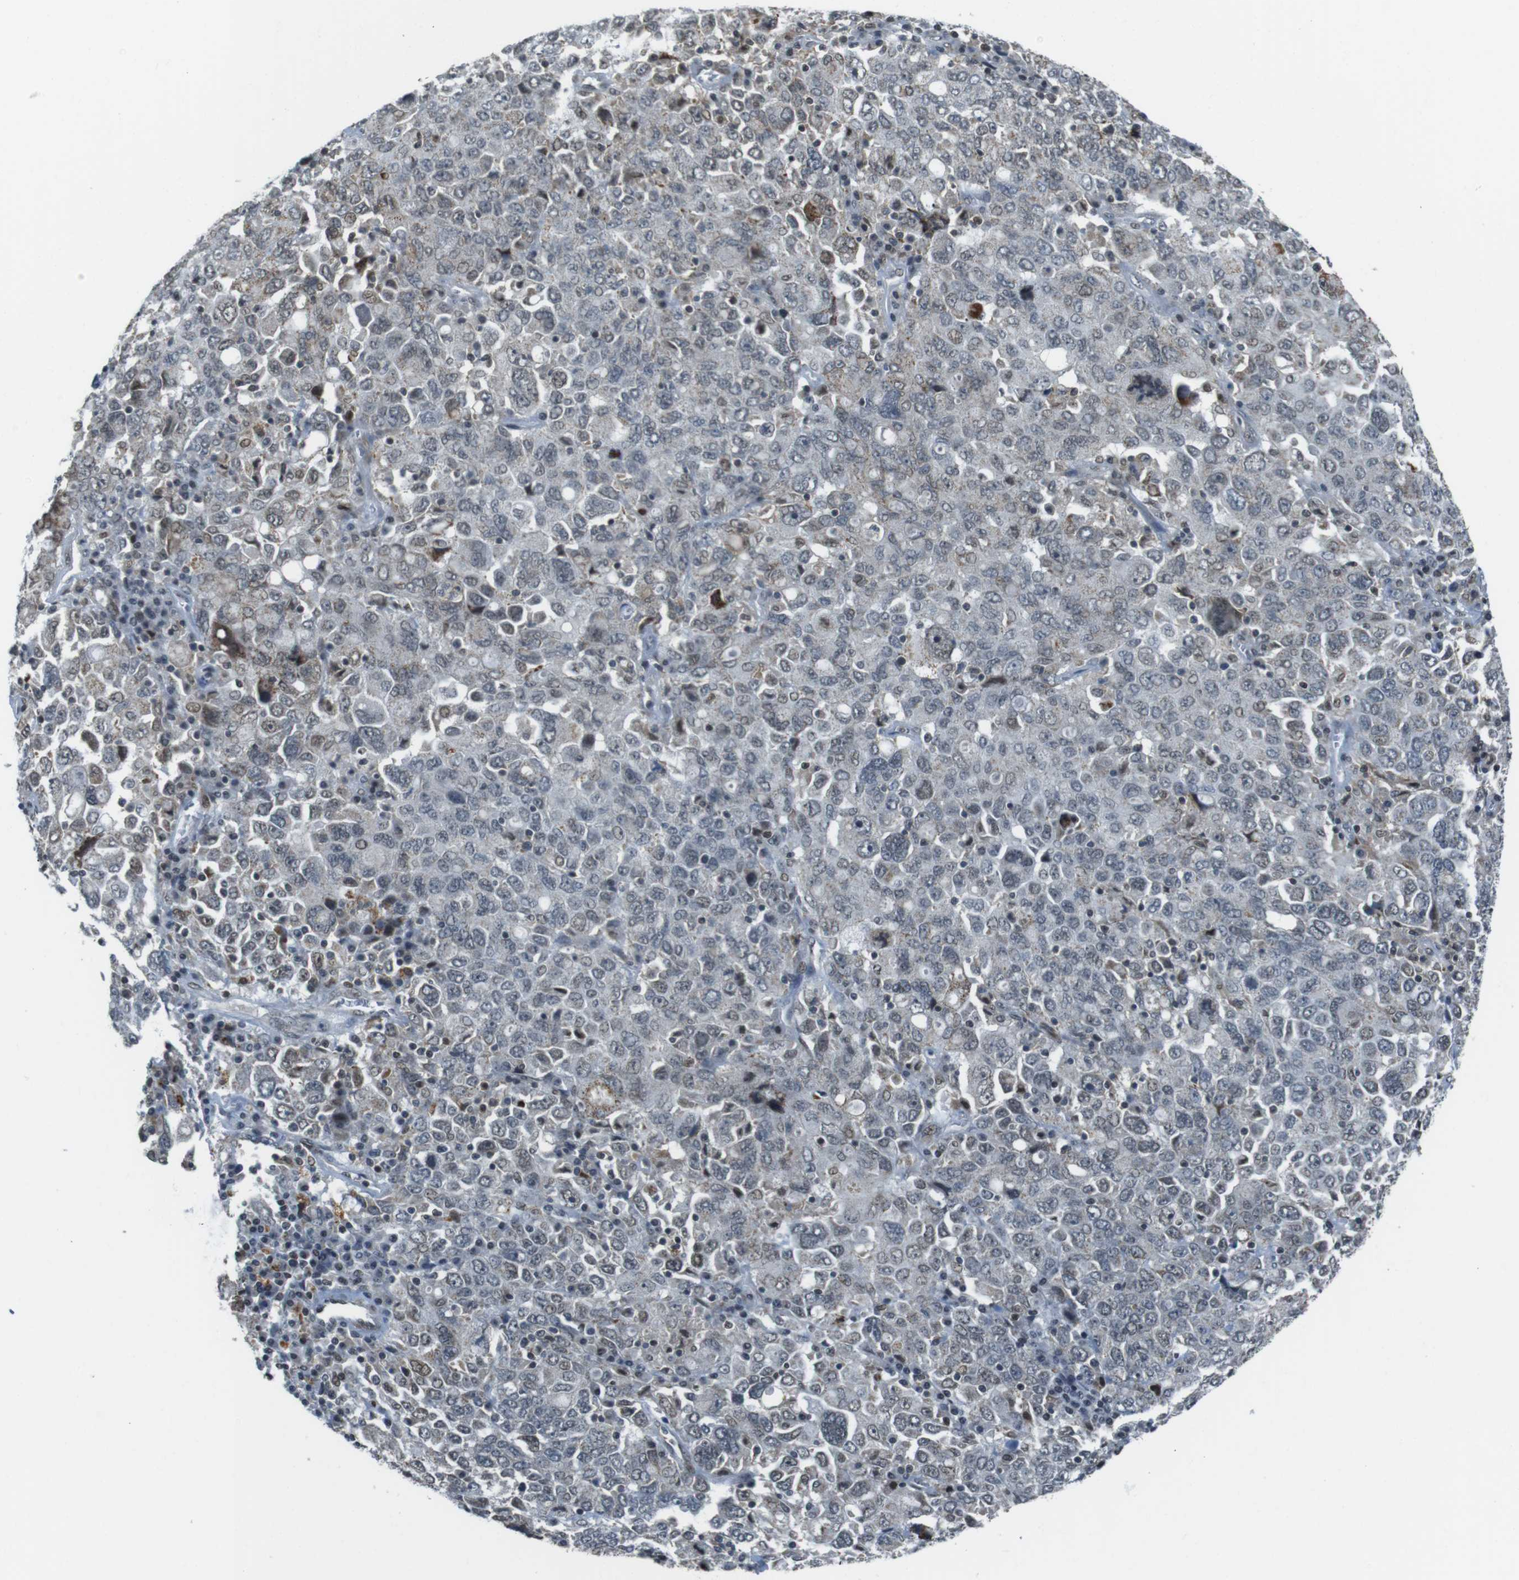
{"staining": {"intensity": "weak", "quantity": "<25%", "location": "nuclear"}, "tissue": "ovarian cancer", "cell_type": "Tumor cells", "image_type": "cancer", "snomed": [{"axis": "morphology", "description": "Carcinoma, endometroid"}, {"axis": "topography", "description": "Ovary"}], "caption": "Protein analysis of endometroid carcinoma (ovarian) exhibits no significant expression in tumor cells.", "gene": "USP7", "patient": {"sex": "female", "age": 62}}